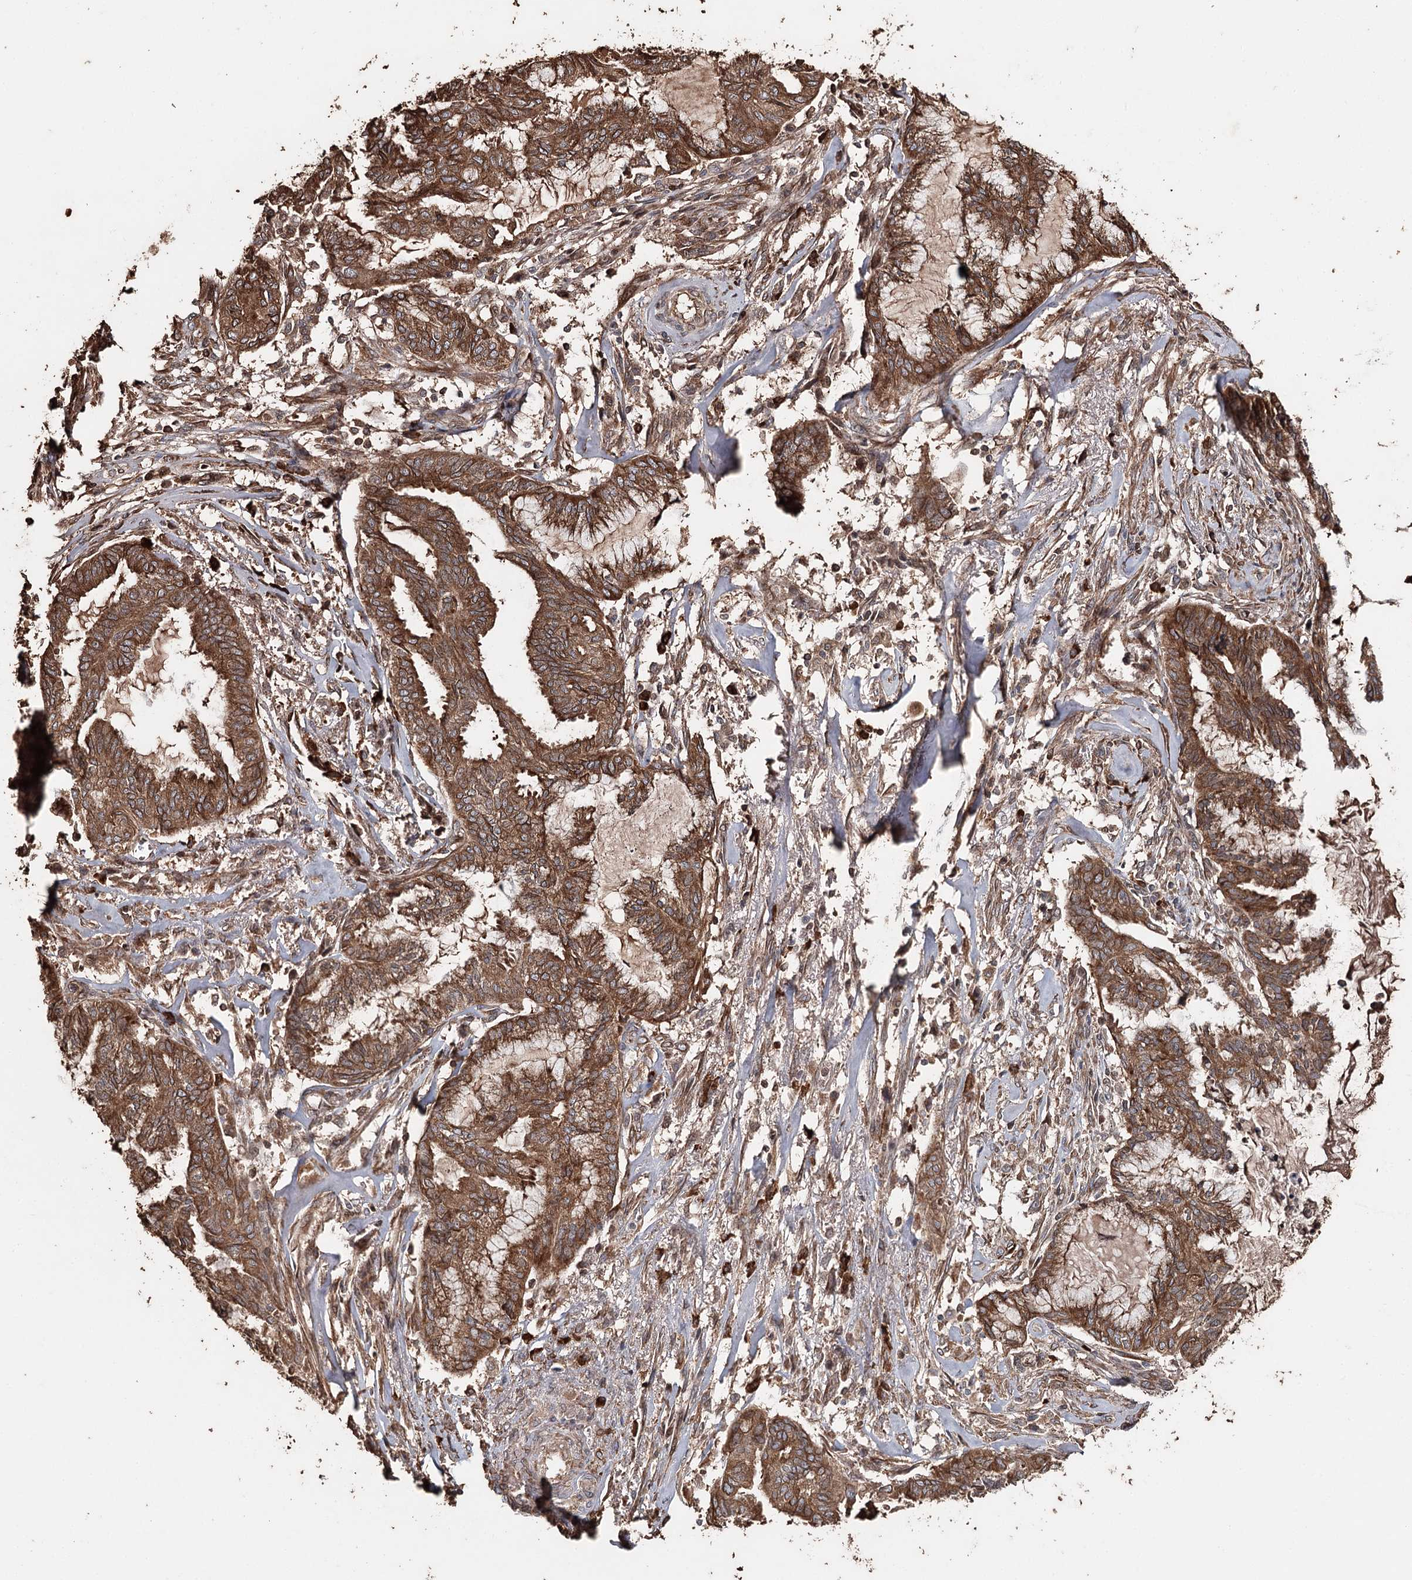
{"staining": {"intensity": "strong", "quantity": ">75%", "location": "cytoplasmic/membranous"}, "tissue": "endometrial cancer", "cell_type": "Tumor cells", "image_type": "cancer", "snomed": [{"axis": "morphology", "description": "Adenocarcinoma, NOS"}, {"axis": "topography", "description": "Endometrium"}], "caption": "Immunohistochemistry histopathology image of endometrial cancer (adenocarcinoma) stained for a protein (brown), which reveals high levels of strong cytoplasmic/membranous positivity in approximately >75% of tumor cells.", "gene": "SYVN1", "patient": {"sex": "female", "age": 86}}